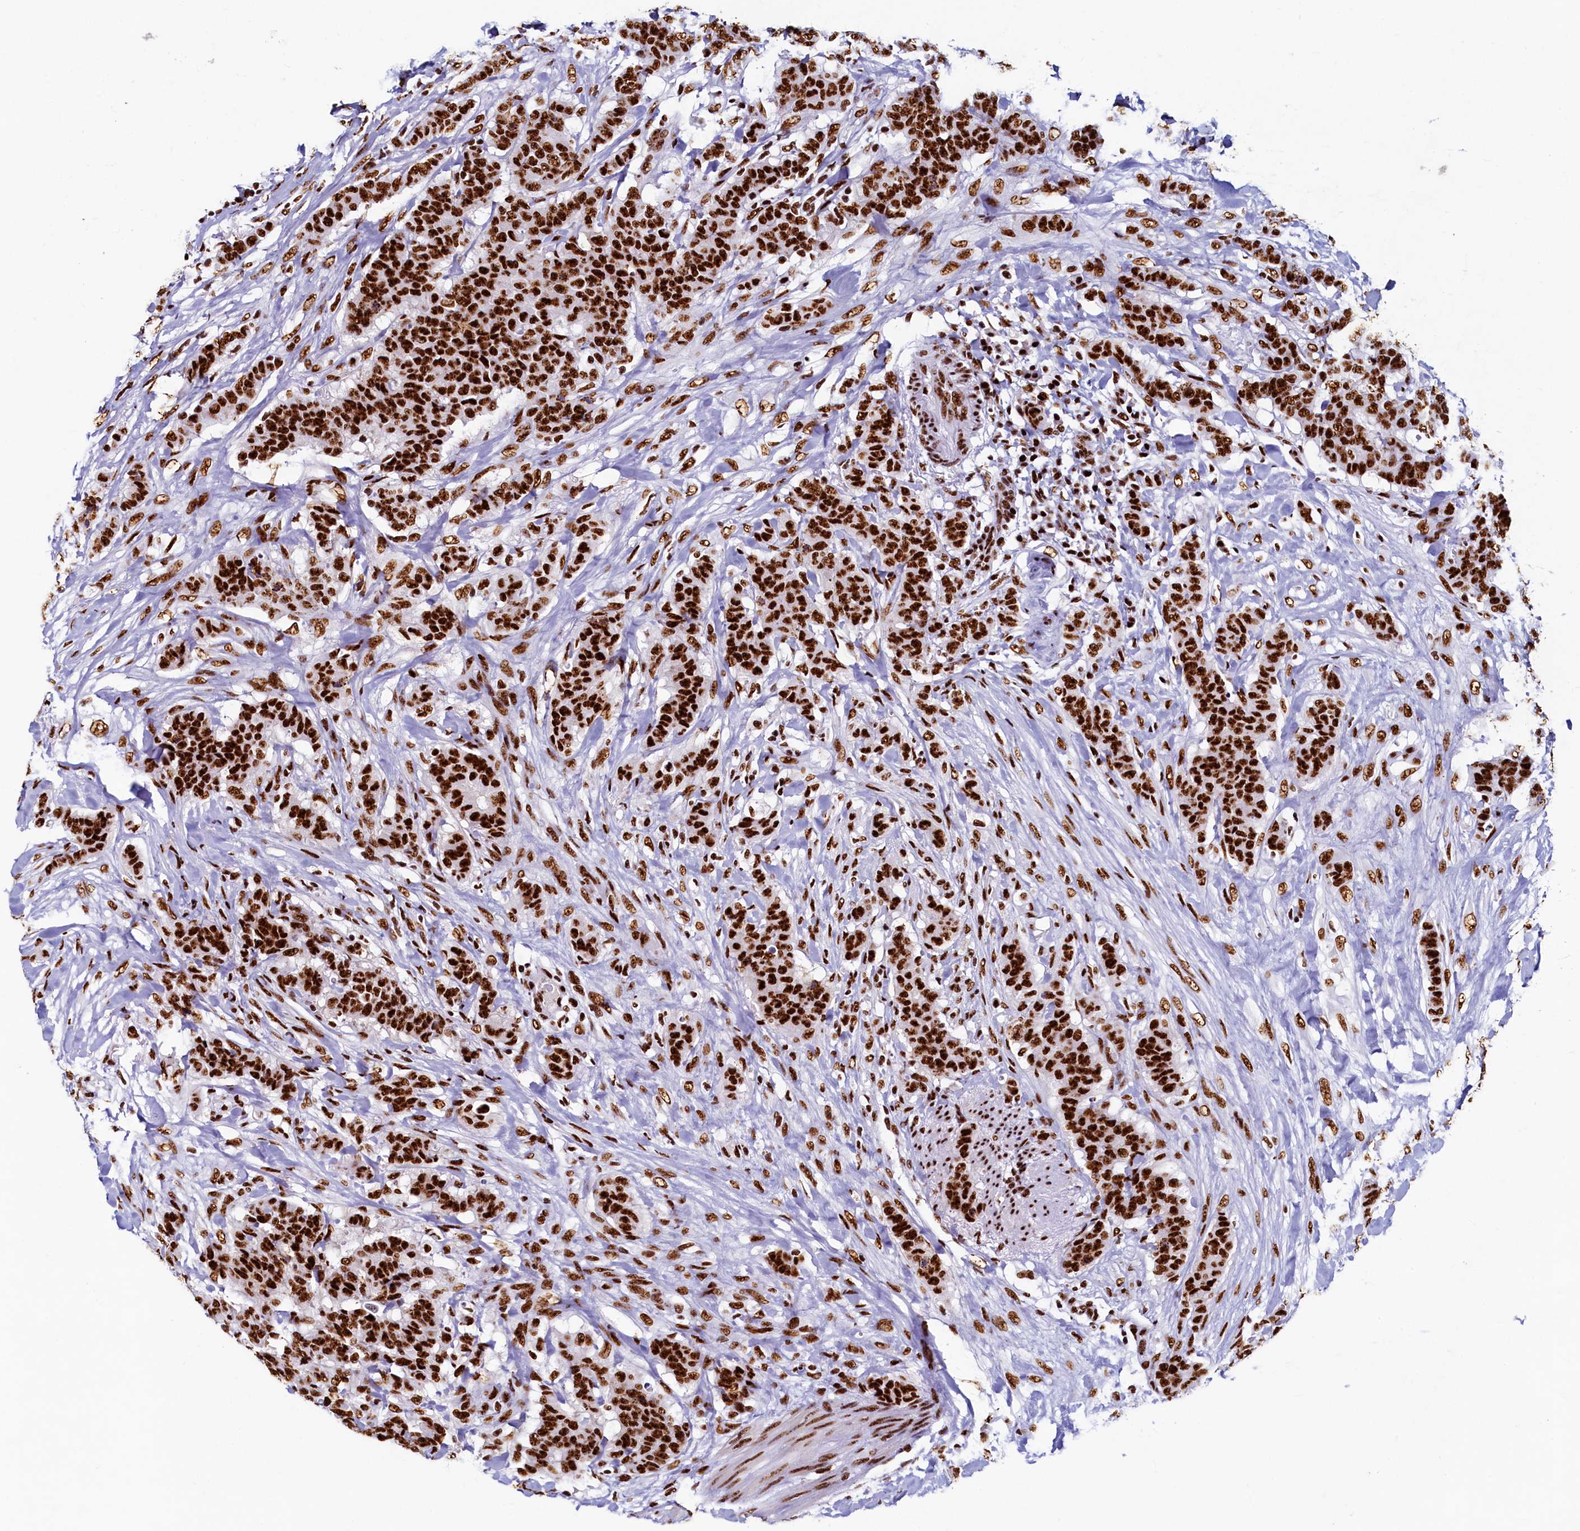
{"staining": {"intensity": "strong", "quantity": ">75%", "location": "nuclear"}, "tissue": "breast cancer", "cell_type": "Tumor cells", "image_type": "cancer", "snomed": [{"axis": "morphology", "description": "Duct carcinoma"}, {"axis": "topography", "description": "Breast"}], "caption": "IHC of breast cancer exhibits high levels of strong nuclear staining in approximately >75% of tumor cells.", "gene": "SRRM2", "patient": {"sex": "female", "age": 40}}